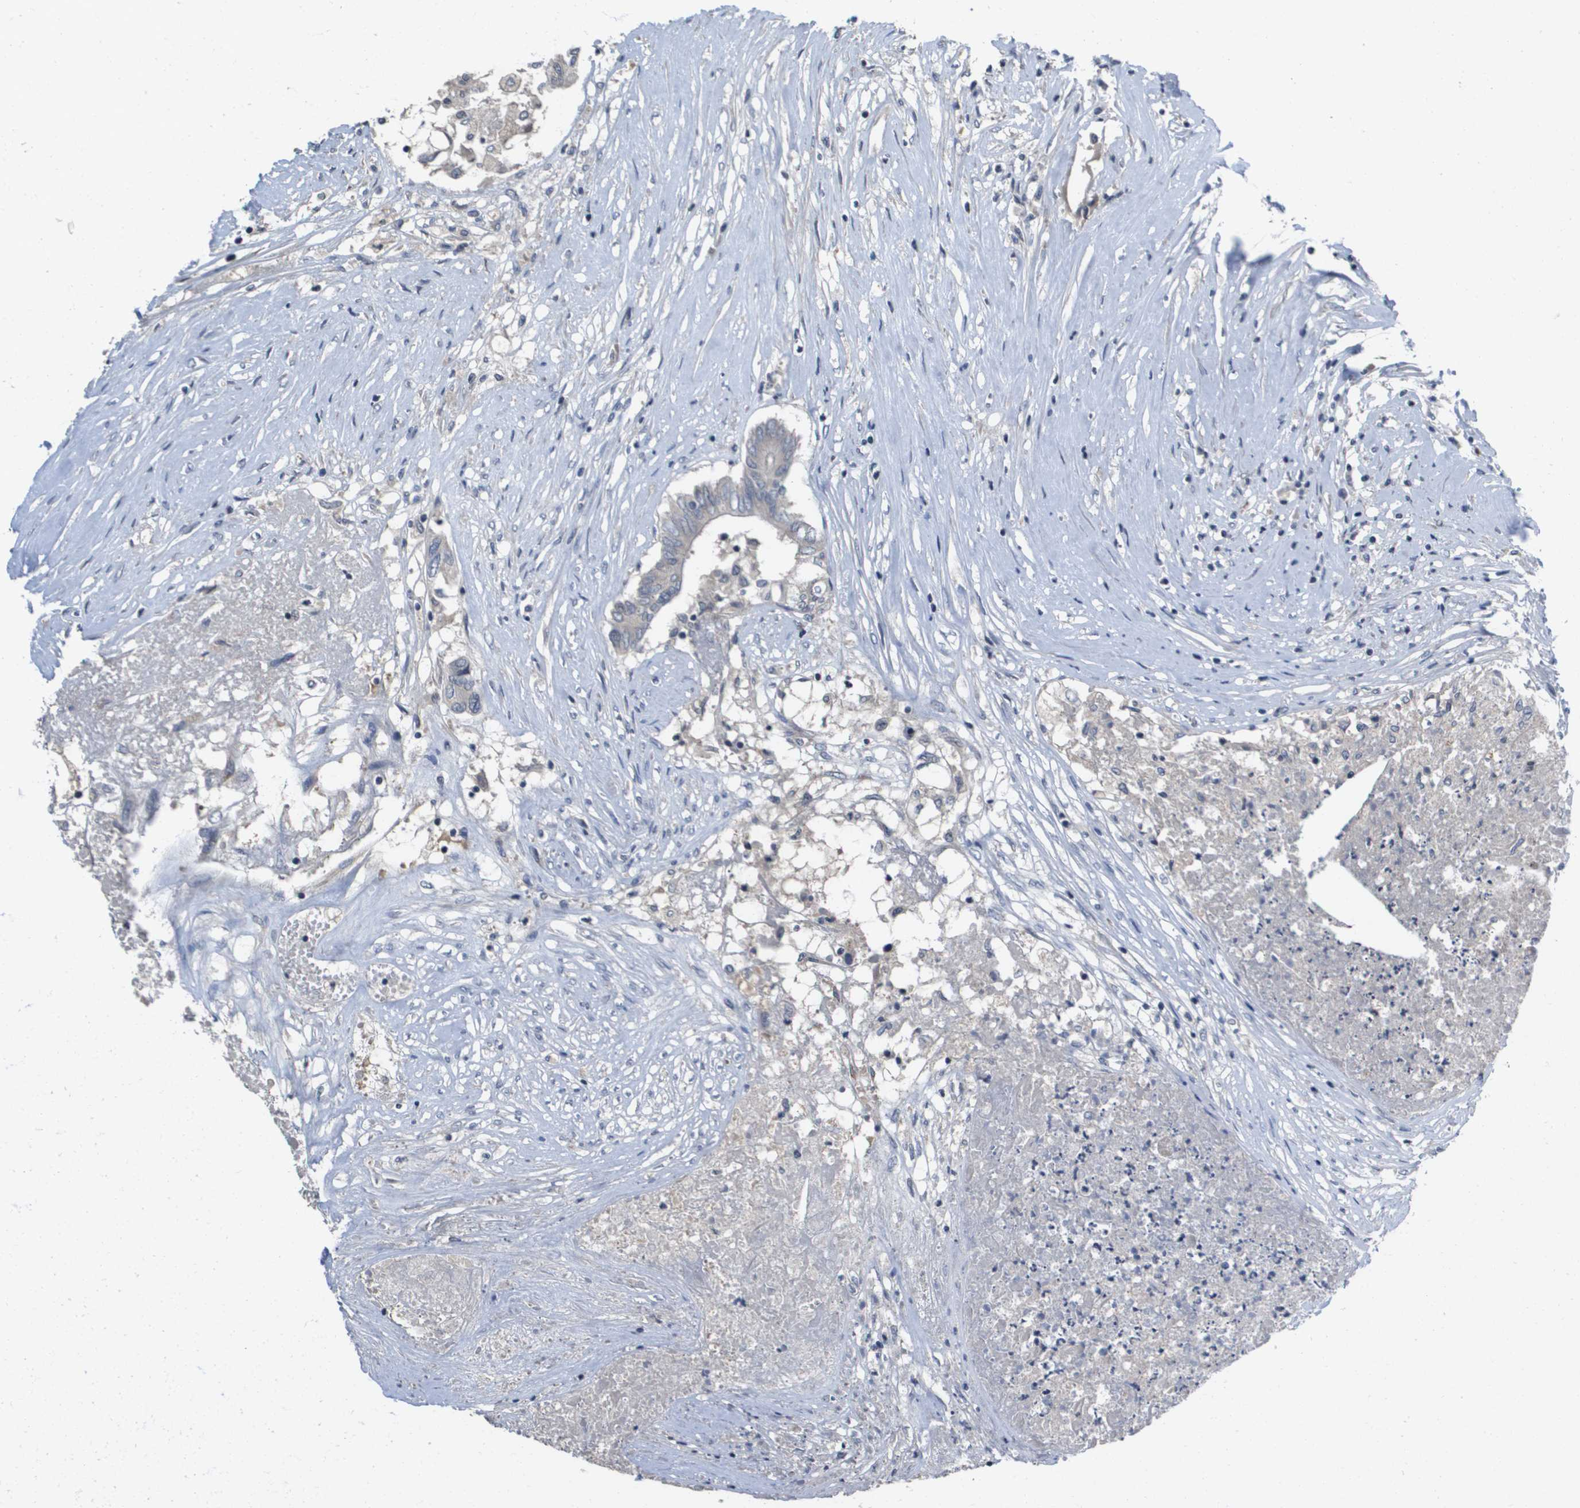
{"staining": {"intensity": "negative", "quantity": "none", "location": "none"}, "tissue": "colorectal cancer", "cell_type": "Tumor cells", "image_type": "cancer", "snomed": [{"axis": "morphology", "description": "Adenocarcinoma, NOS"}, {"axis": "topography", "description": "Rectum"}], "caption": "This is an immunohistochemistry image of colorectal adenocarcinoma. There is no expression in tumor cells.", "gene": "CAPN11", "patient": {"sex": "male", "age": 63}}